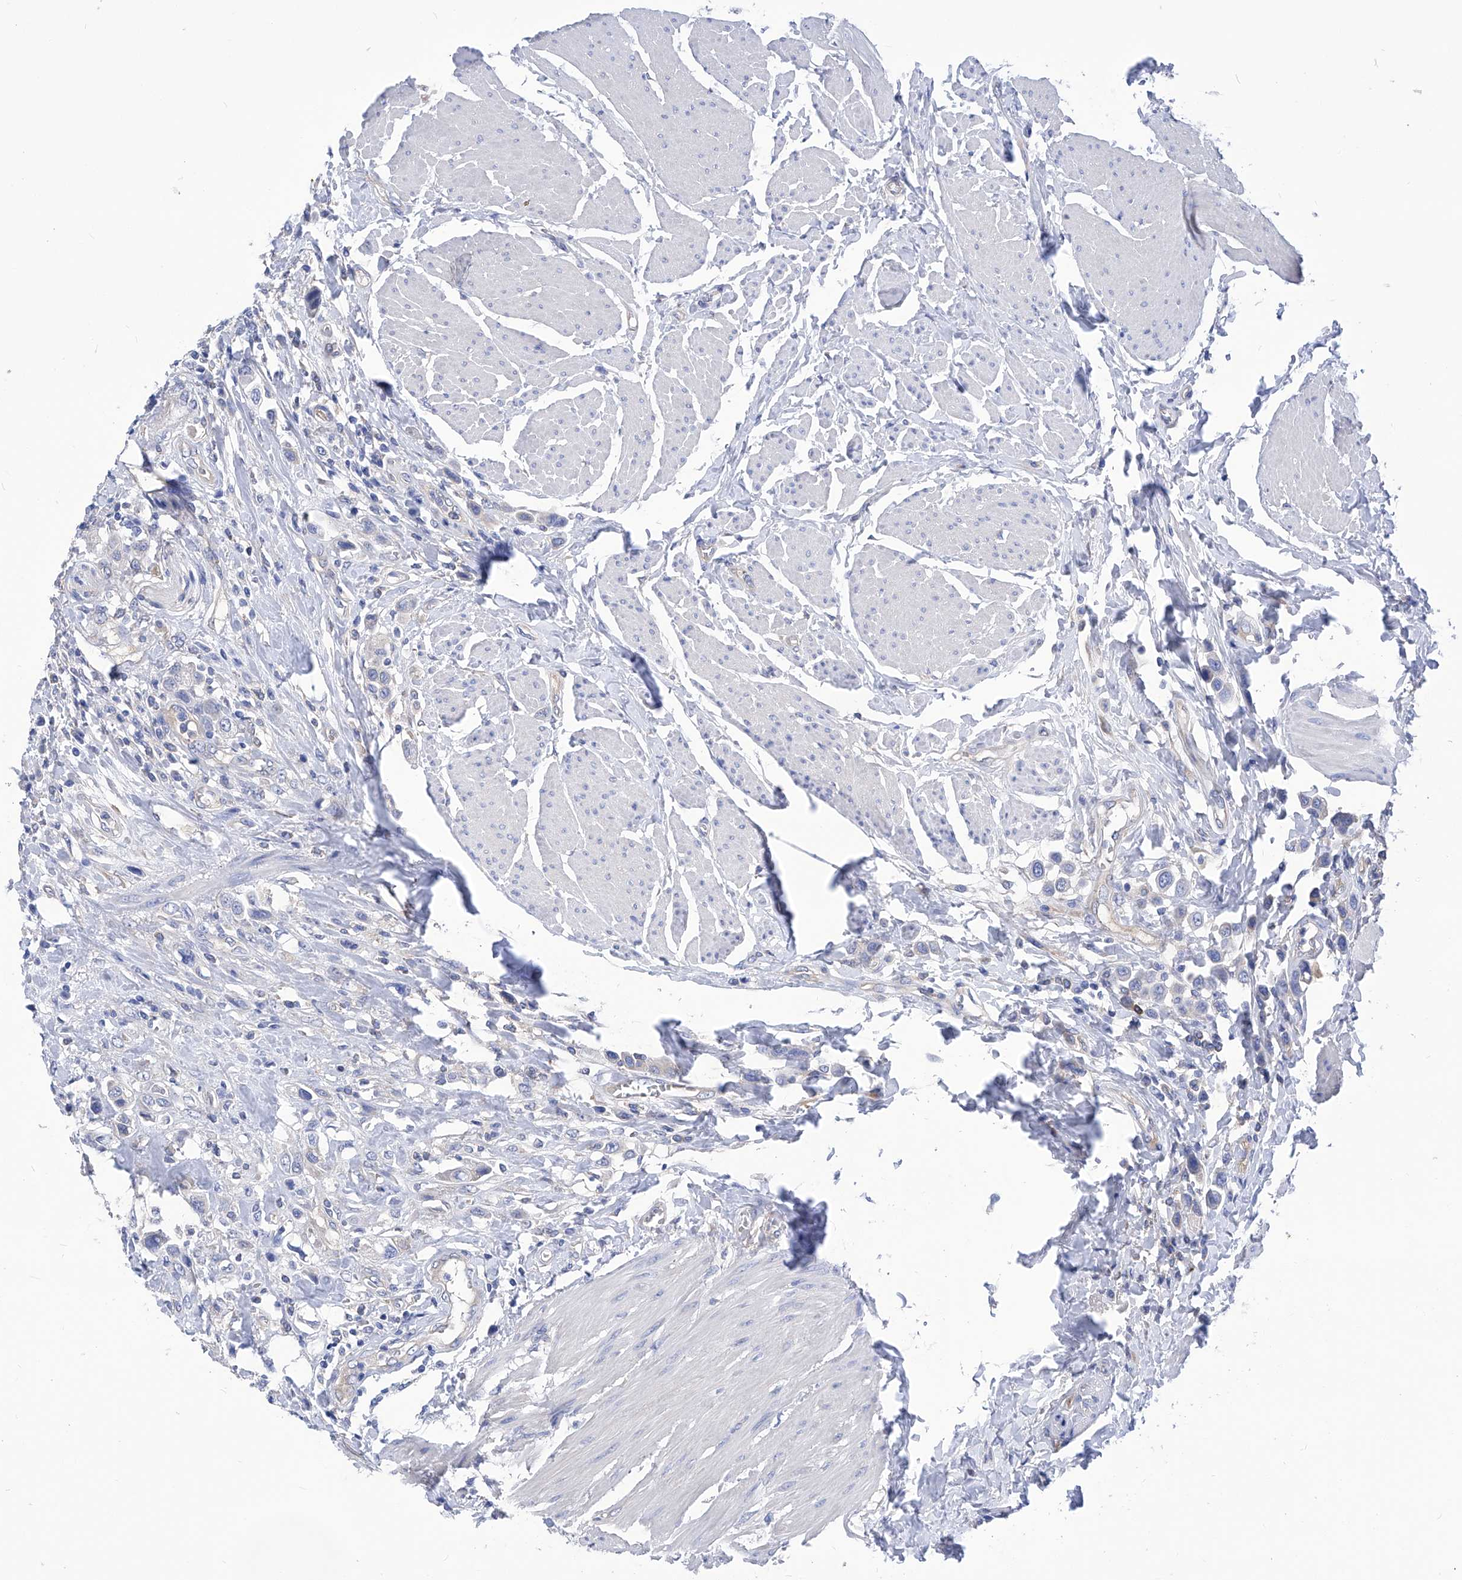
{"staining": {"intensity": "negative", "quantity": "none", "location": "none"}, "tissue": "urothelial cancer", "cell_type": "Tumor cells", "image_type": "cancer", "snomed": [{"axis": "morphology", "description": "Urothelial carcinoma, High grade"}, {"axis": "topography", "description": "Urinary bladder"}], "caption": "This image is of urothelial carcinoma (high-grade) stained with IHC to label a protein in brown with the nuclei are counter-stained blue. There is no expression in tumor cells.", "gene": "XPNPEP1", "patient": {"sex": "male", "age": 50}}